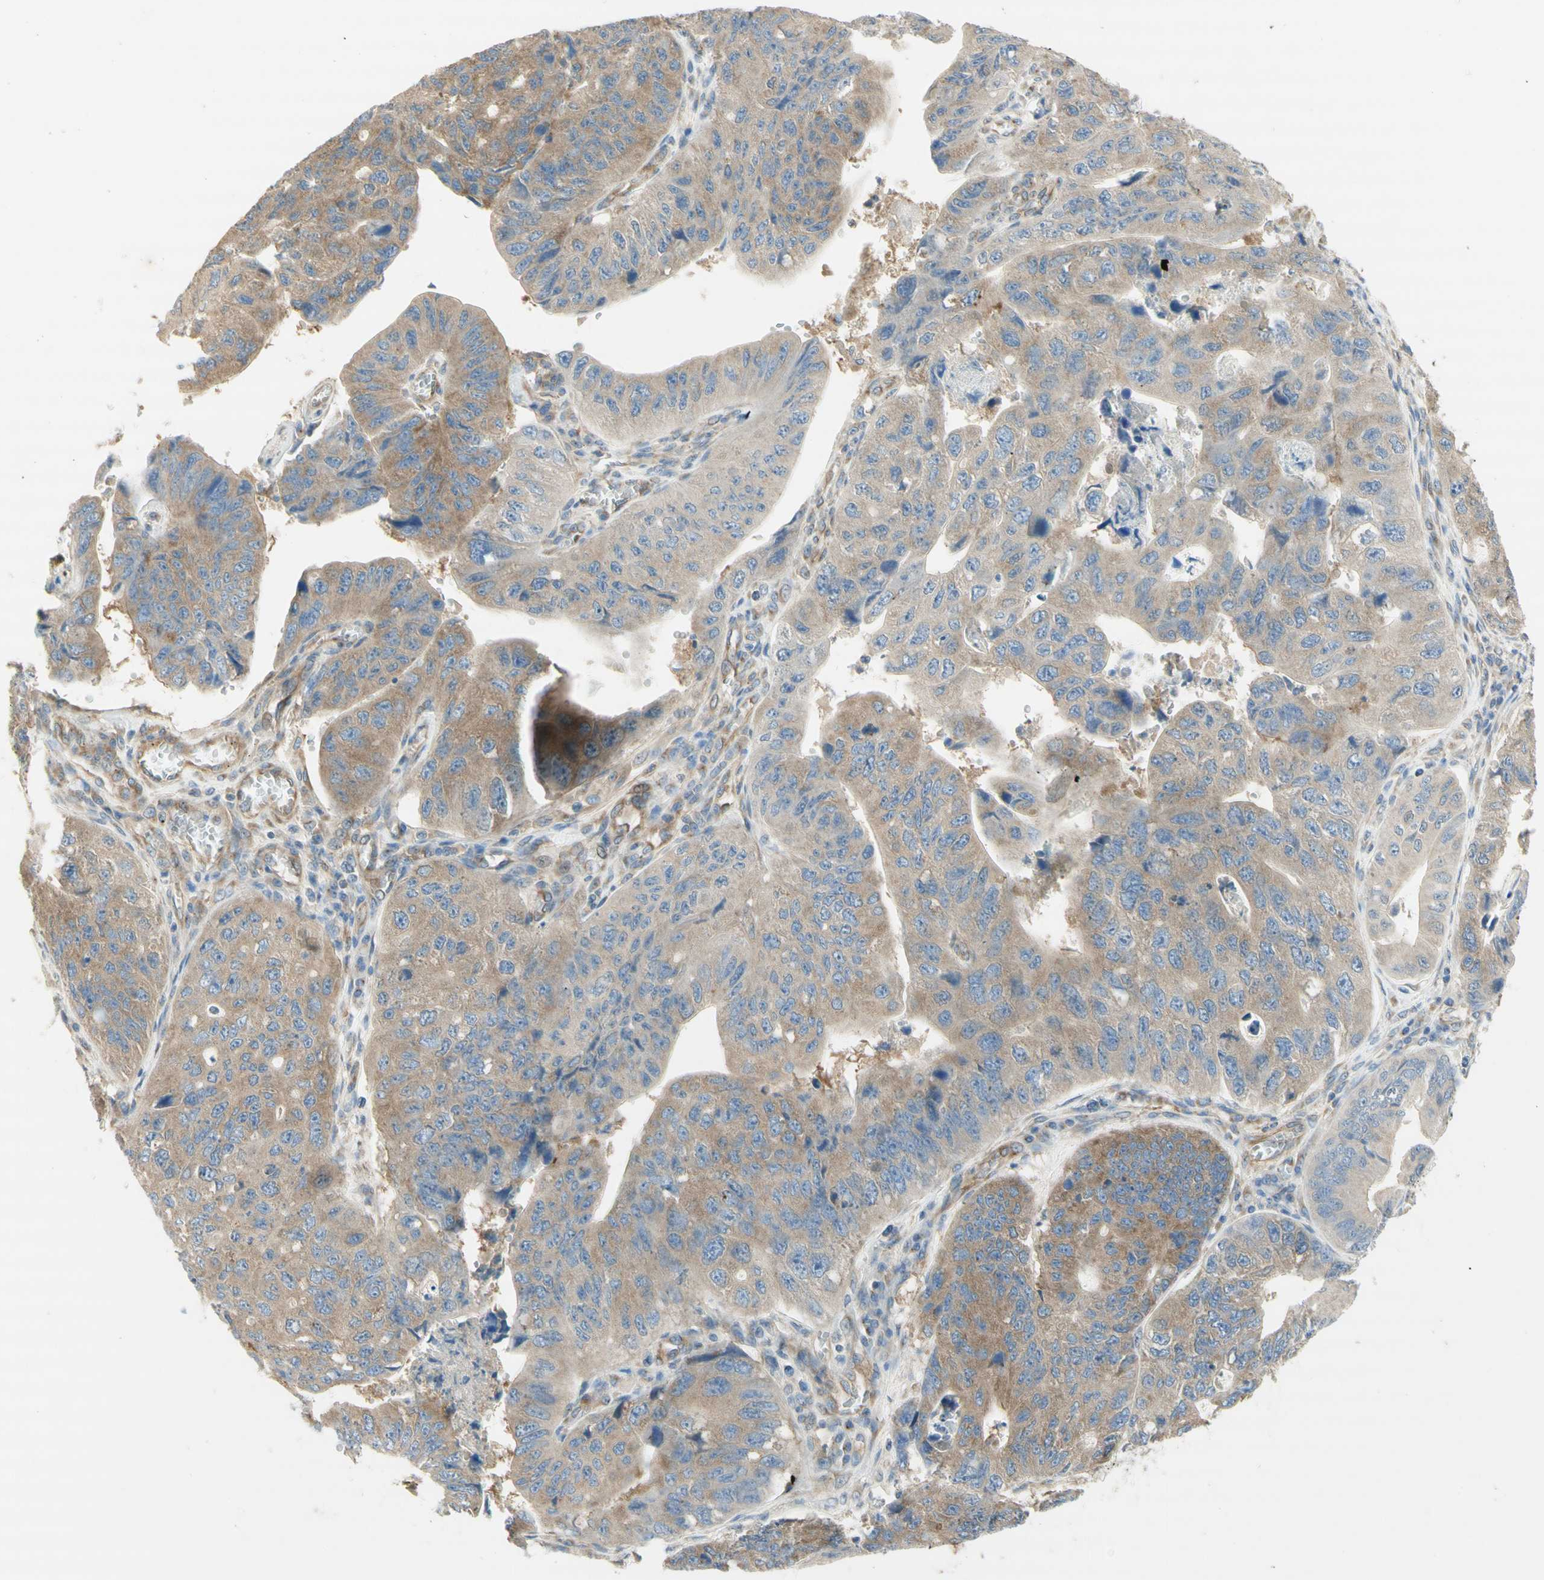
{"staining": {"intensity": "moderate", "quantity": "25%-75%", "location": "cytoplasmic/membranous"}, "tissue": "stomach cancer", "cell_type": "Tumor cells", "image_type": "cancer", "snomed": [{"axis": "morphology", "description": "Adenocarcinoma, NOS"}, {"axis": "topography", "description": "Stomach"}], "caption": "DAB immunohistochemical staining of stomach cancer exhibits moderate cytoplasmic/membranous protein staining in approximately 25%-75% of tumor cells.", "gene": "DYNC1H1", "patient": {"sex": "male", "age": 59}}